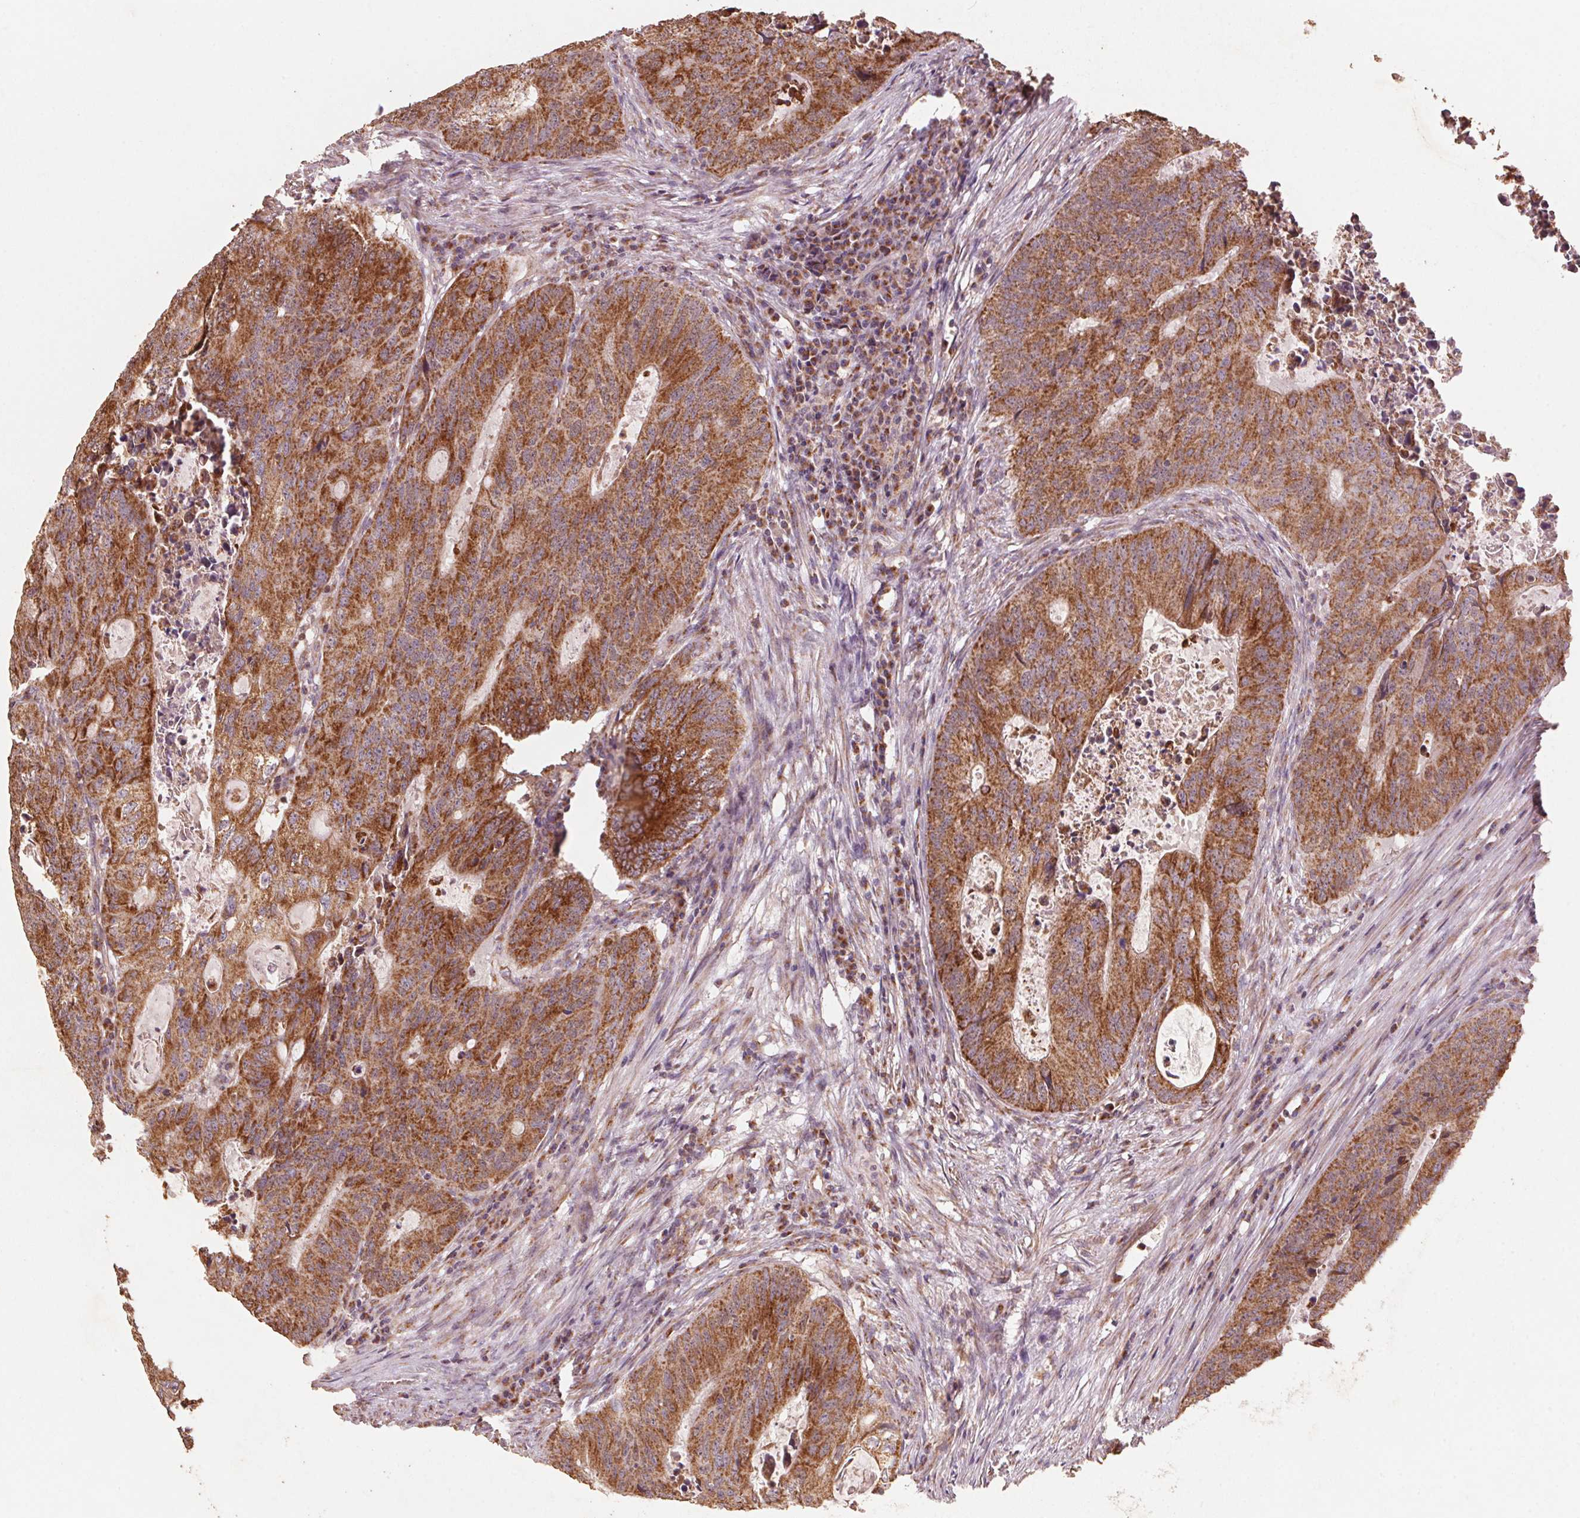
{"staining": {"intensity": "strong", "quantity": ">75%", "location": "cytoplasmic/membranous"}, "tissue": "colorectal cancer", "cell_type": "Tumor cells", "image_type": "cancer", "snomed": [{"axis": "morphology", "description": "Adenocarcinoma, NOS"}, {"axis": "topography", "description": "Colon"}], "caption": "Immunohistochemical staining of colorectal cancer shows high levels of strong cytoplasmic/membranous staining in approximately >75% of tumor cells. (brown staining indicates protein expression, while blue staining denotes nuclei).", "gene": "TOMM70", "patient": {"sex": "male", "age": 67}}